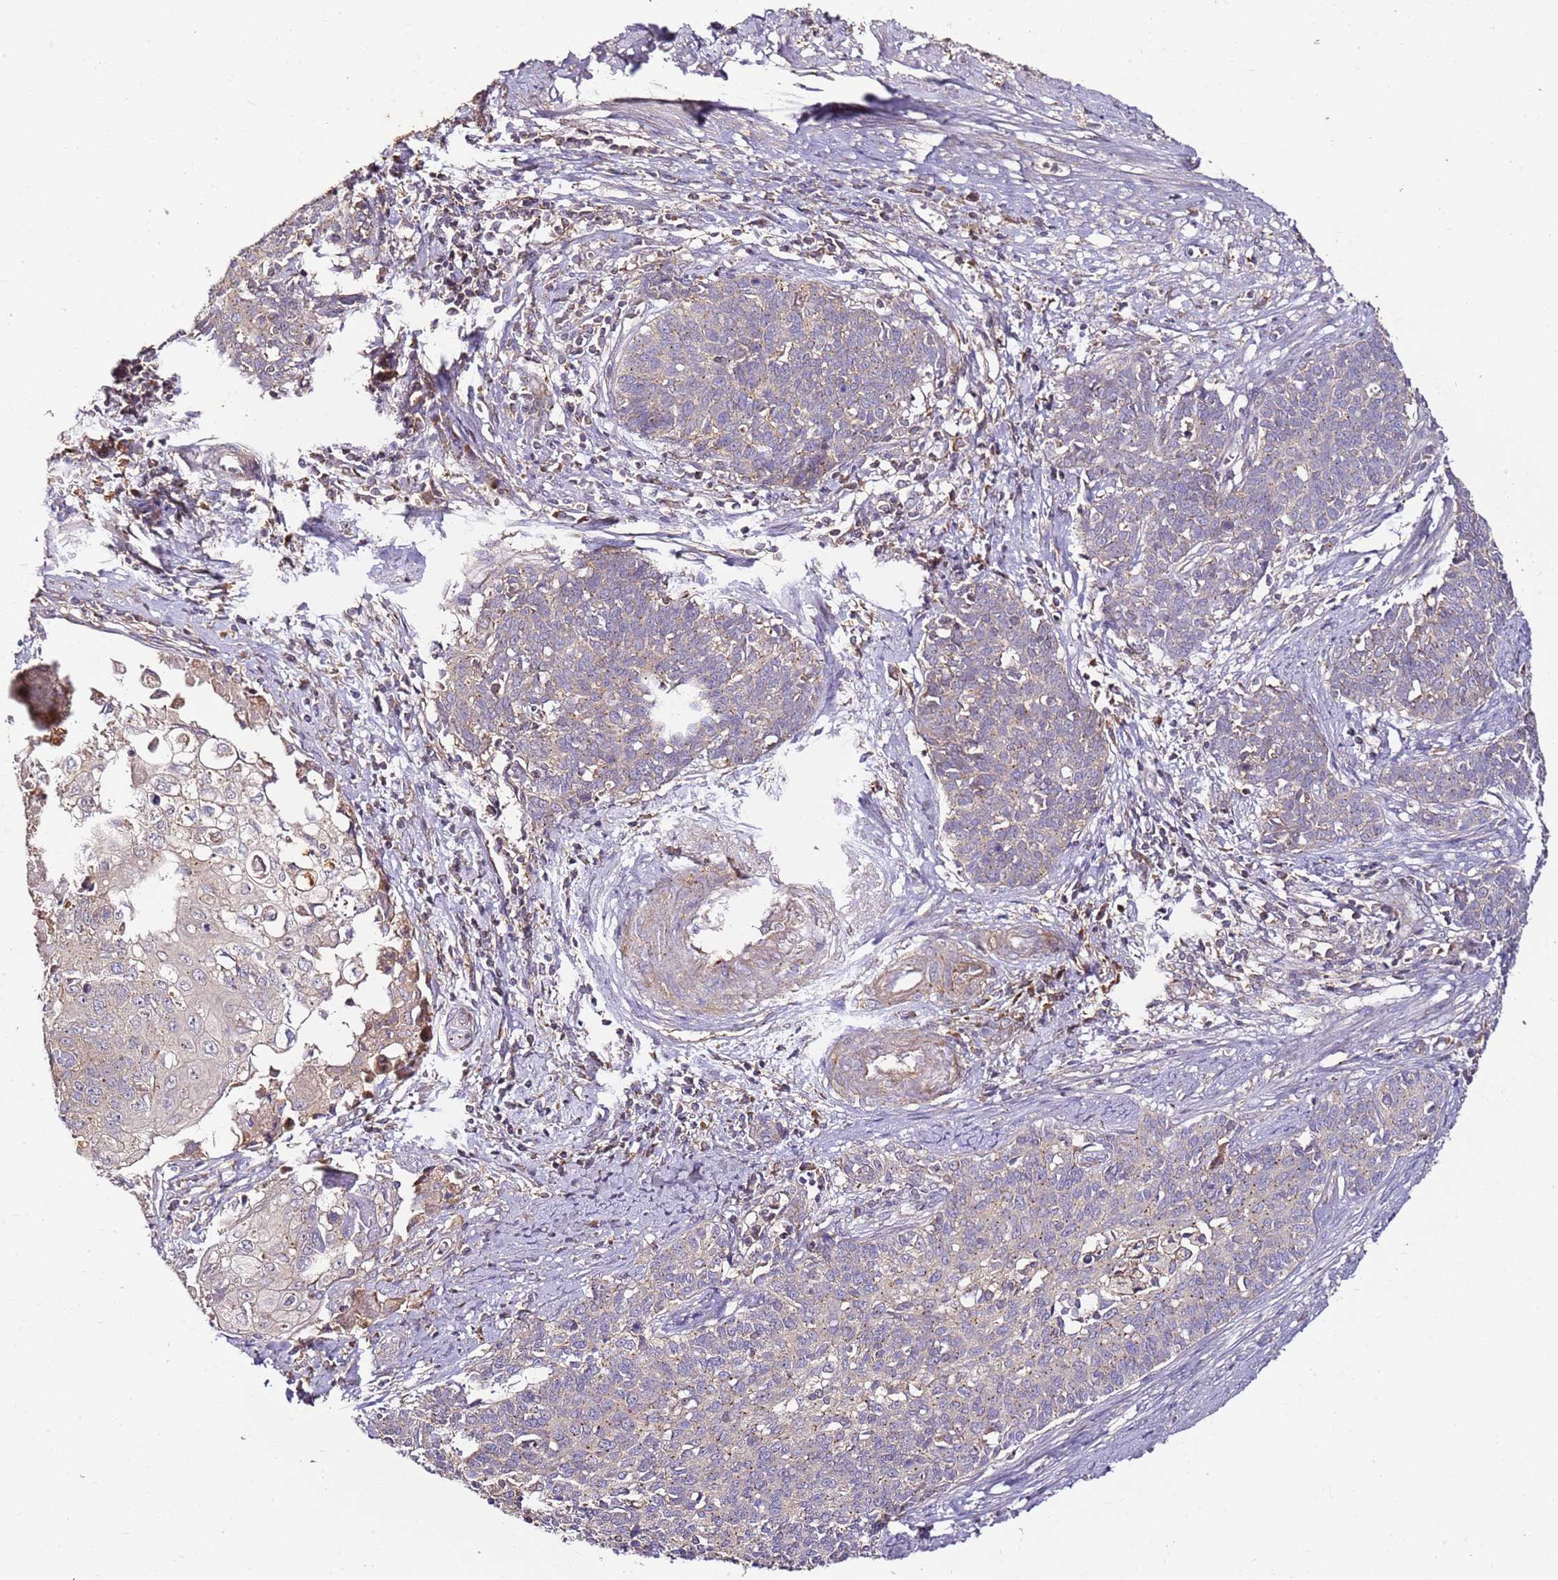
{"staining": {"intensity": "negative", "quantity": "none", "location": "none"}, "tissue": "cervical cancer", "cell_type": "Tumor cells", "image_type": "cancer", "snomed": [{"axis": "morphology", "description": "Squamous cell carcinoma, NOS"}, {"axis": "topography", "description": "Cervix"}], "caption": "Tumor cells are negative for protein expression in human squamous cell carcinoma (cervical).", "gene": "KRTAP21-3", "patient": {"sex": "female", "age": 39}}